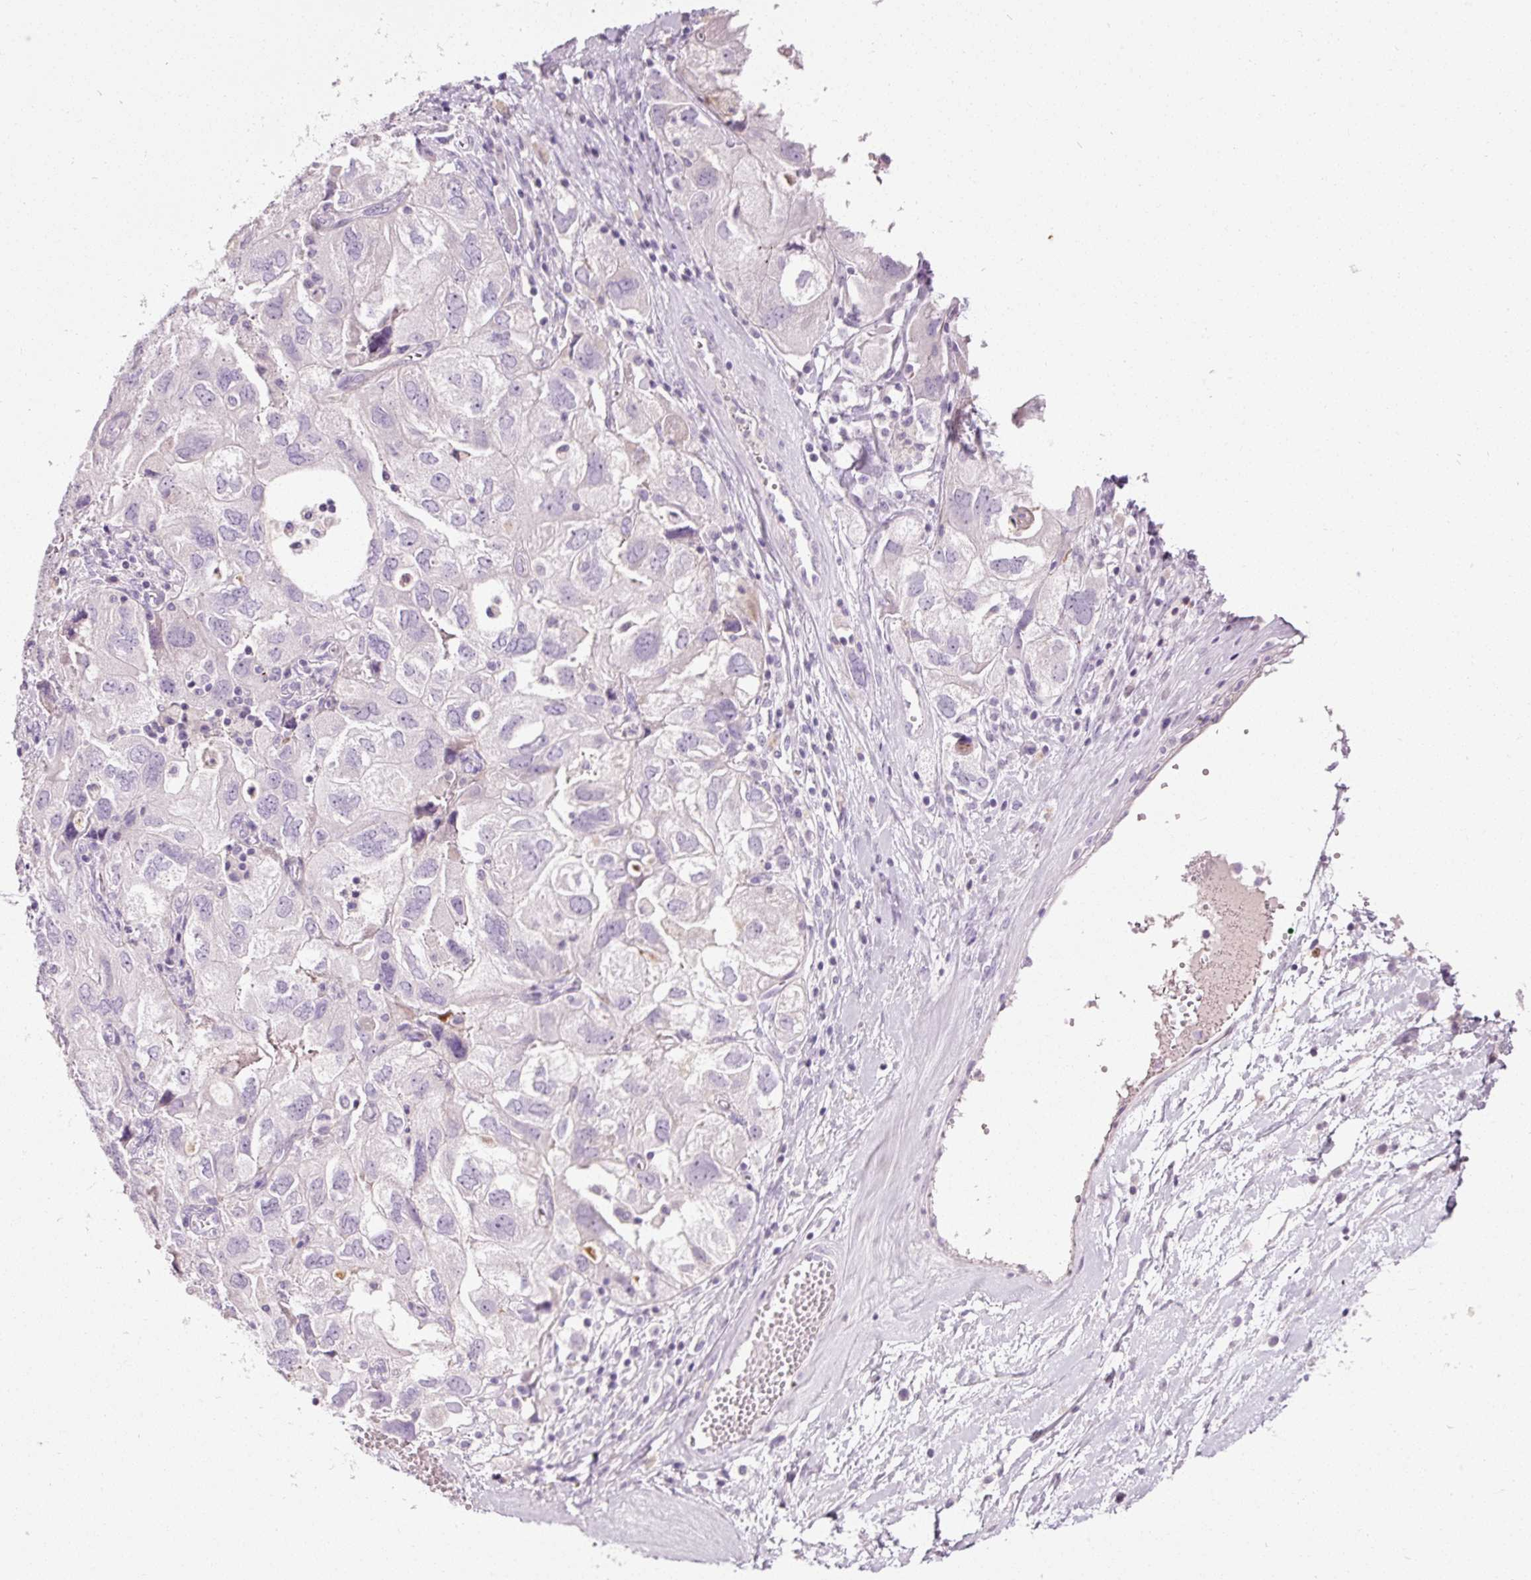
{"staining": {"intensity": "negative", "quantity": "none", "location": "none"}, "tissue": "ovarian cancer", "cell_type": "Tumor cells", "image_type": "cancer", "snomed": [{"axis": "morphology", "description": "Carcinoma, NOS"}, {"axis": "morphology", "description": "Cystadenocarcinoma, serous, NOS"}, {"axis": "topography", "description": "Ovary"}], "caption": "DAB (3,3'-diaminobenzidine) immunohistochemical staining of ovarian cancer shows no significant positivity in tumor cells. Brightfield microscopy of IHC stained with DAB (brown) and hematoxylin (blue), captured at high magnification.", "gene": "MUC5AC", "patient": {"sex": "female", "age": 69}}